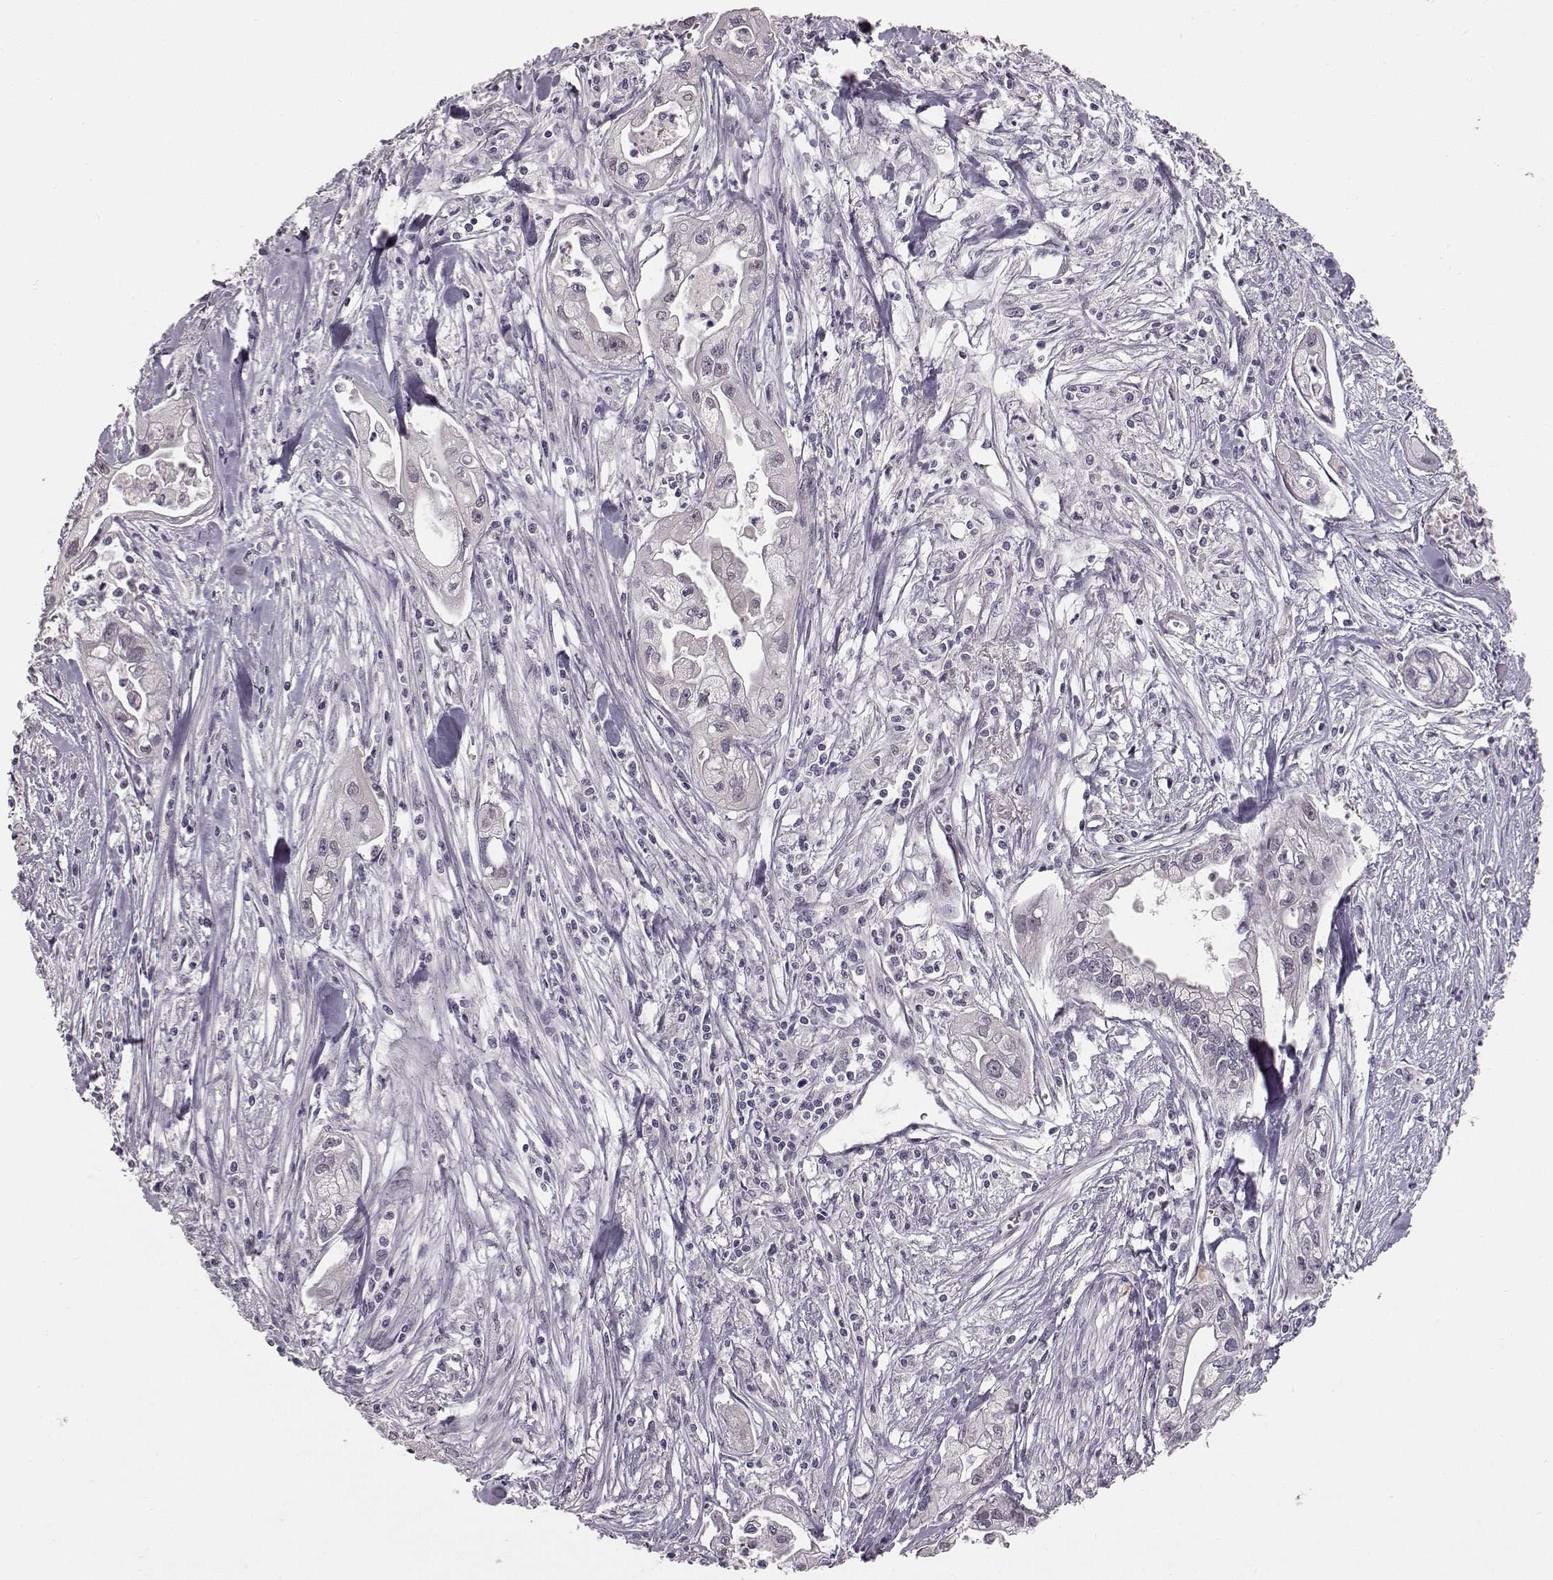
{"staining": {"intensity": "negative", "quantity": "none", "location": "none"}, "tissue": "pancreatic cancer", "cell_type": "Tumor cells", "image_type": "cancer", "snomed": [{"axis": "morphology", "description": "Adenocarcinoma, NOS"}, {"axis": "topography", "description": "Pancreas"}], "caption": "High power microscopy micrograph of an immunohistochemistry (IHC) photomicrograph of adenocarcinoma (pancreatic), revealing no significant positivity in tumor cells. (DAB (3,3'-diaminobenzidine) IHC visualized using brightfield microscopy, high magnification).", "gene": "C10orf62", "patient": {"sex": "male", "age": 70}}